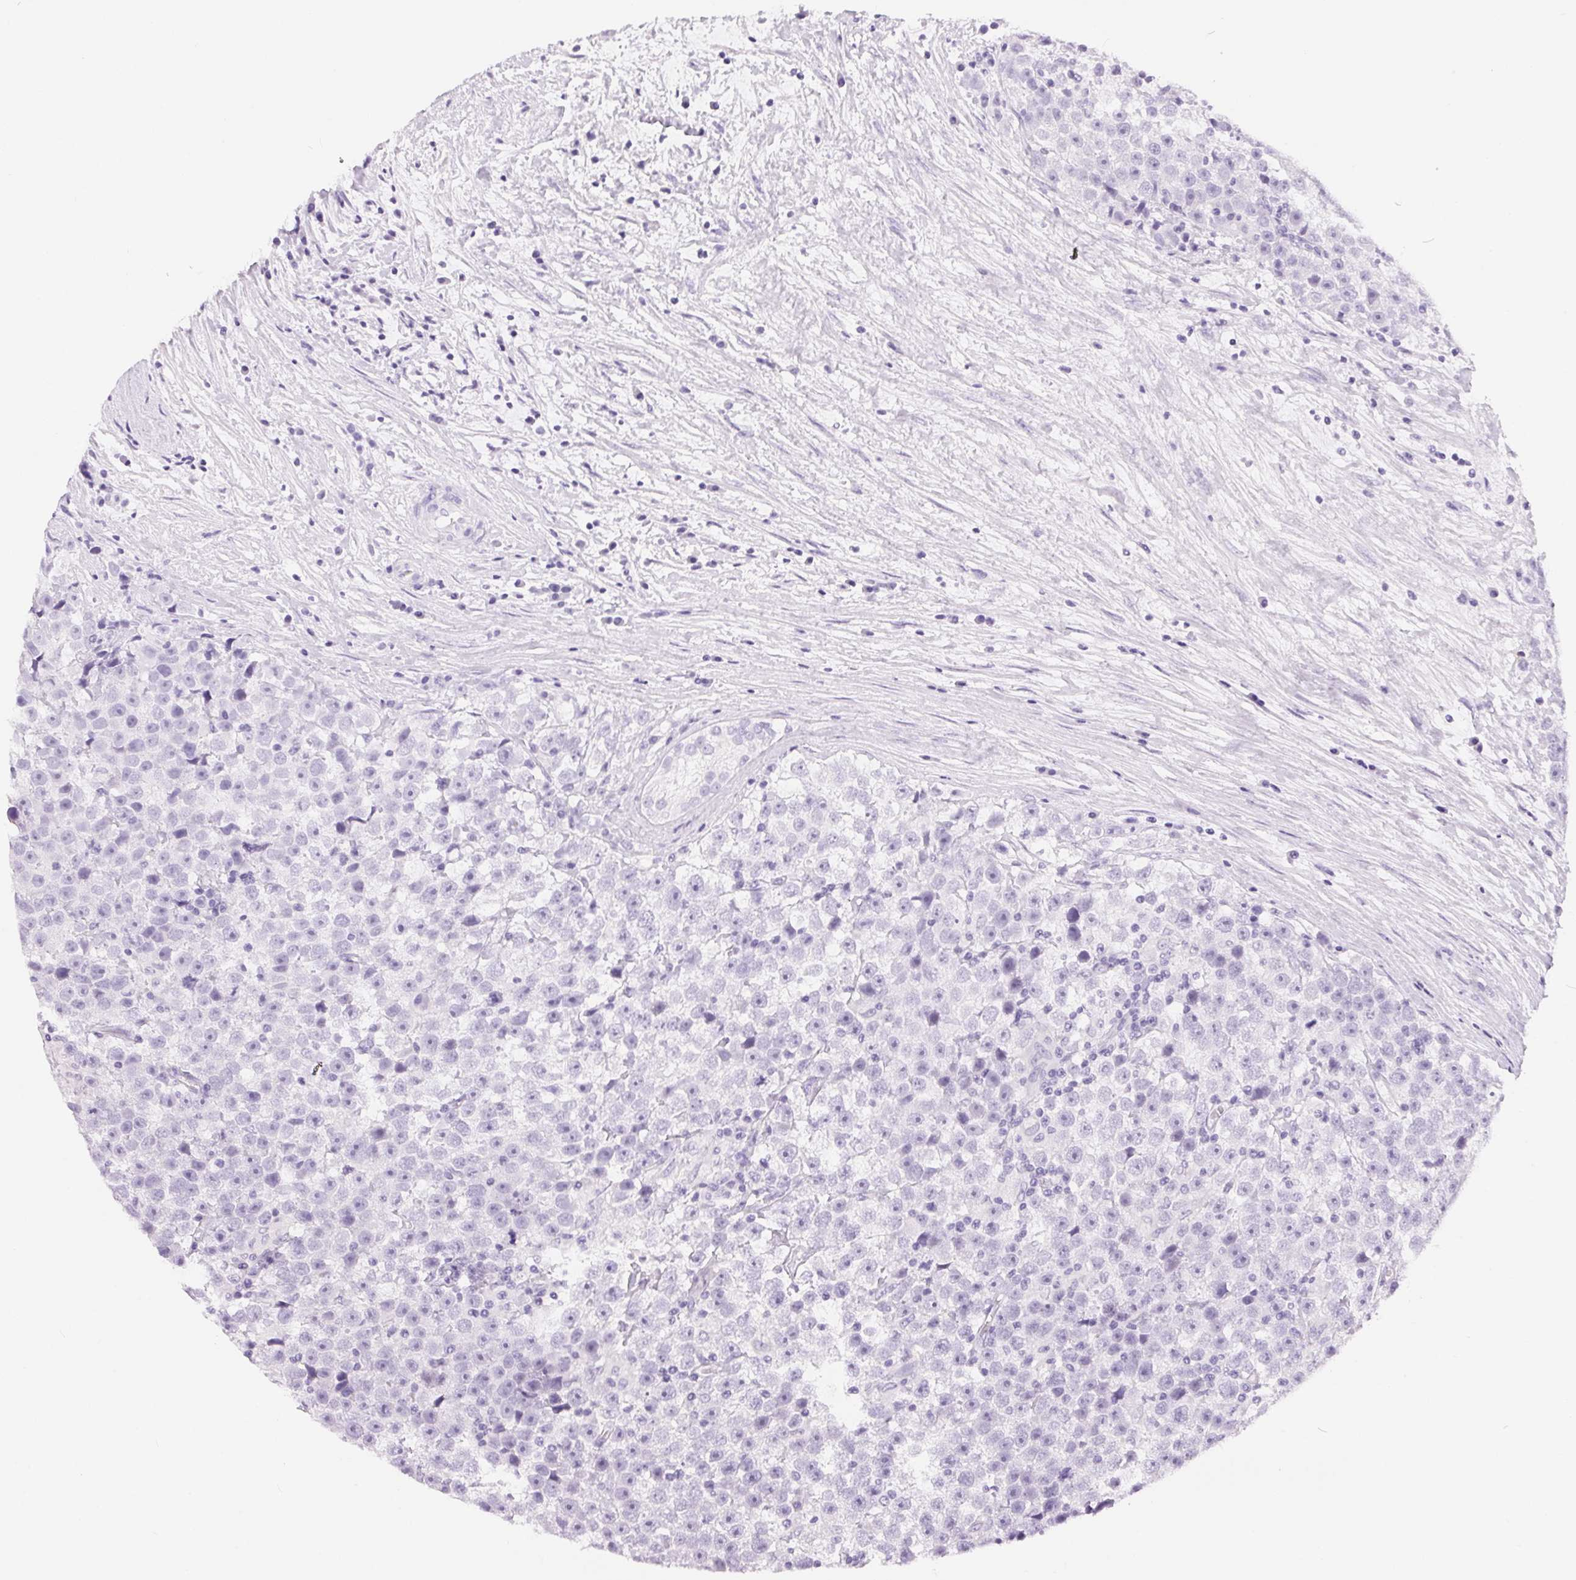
{"staining": {"intensity": "negative", "quantity": "none", "location": "none"}, "tissue": "testis cancer", "cell_type": "Tumor cells", "image_type": "cancer", "snomed": [{"axis": "morphology", "description": "Seminoma, NOS"}, {"axis": "topography", "description": "Testis"}], "caption": "IHC micrograph of neoplastic tissue: human seminoma (testis) stained with DAB (3,3'-diaminobenzidine) exhibits no significant protein positivity in tumor cells.", "gene": "XDH", "patient": {"sex": "male", "age": 31}}